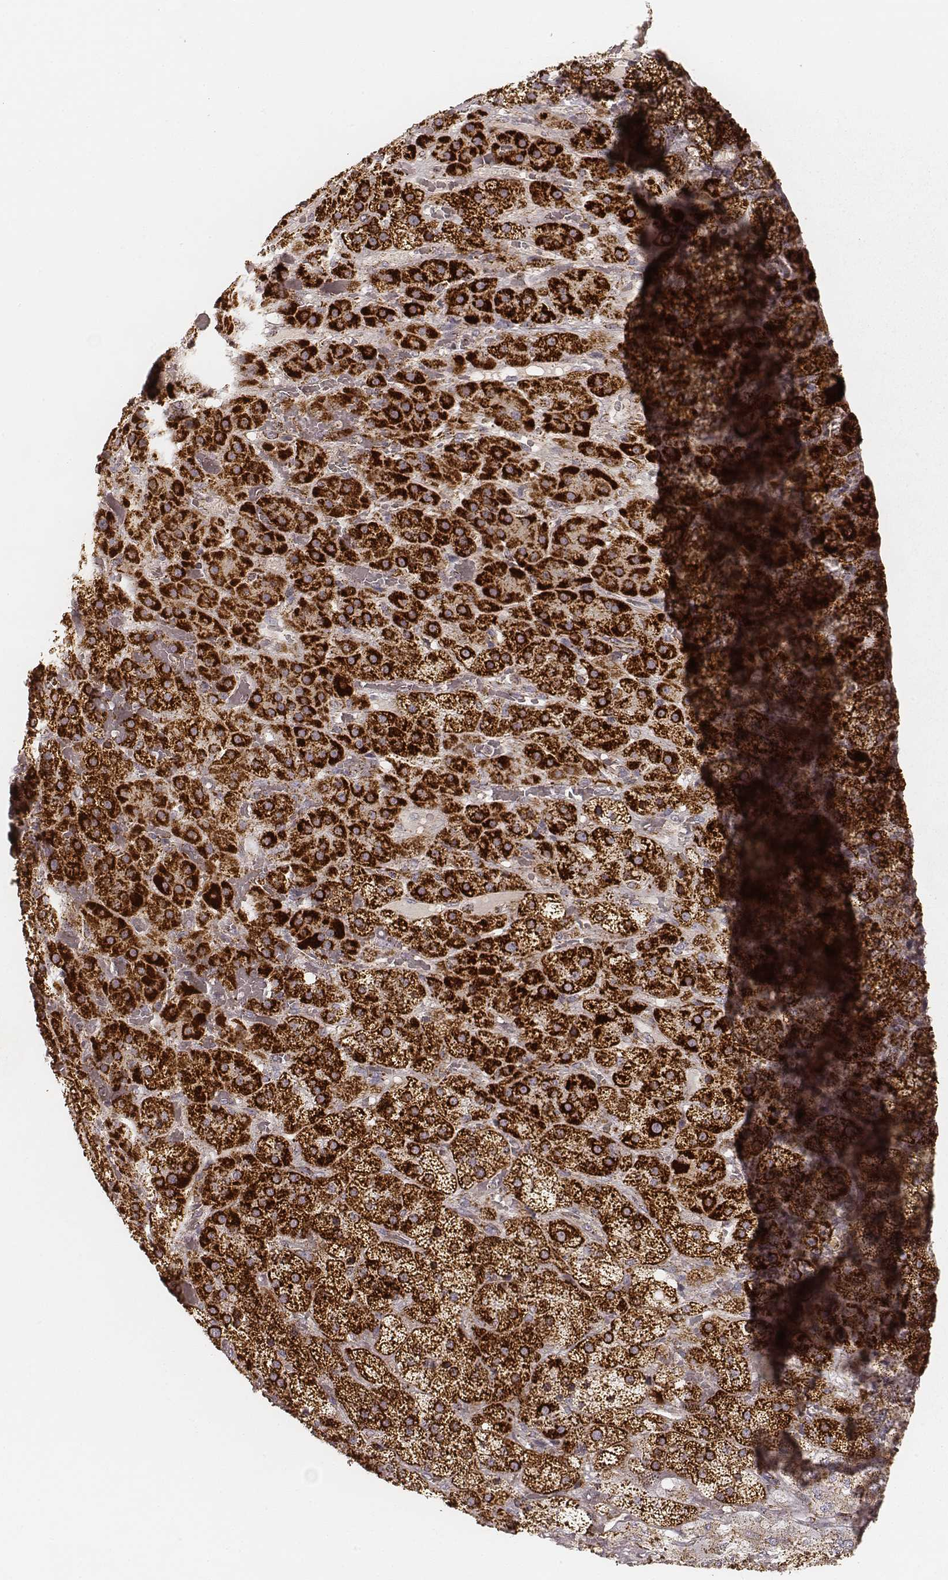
{"staining": {"intensity": "strong", "quantity": ">75%", "location": "cytoplasmic/membranous"}, "tissue": "adrenal gland", "cell_type": "Glandular cells", "image_type": "normal", "snomed": [{"axis": "morphology", "description": "Normal tissue, NOS"}, {"axis": "topography", "description": "Adrenal gland"}], "caption": "Immunohistochemical staining of normal adrenal gland exhibits high levels of strong cytoplasmic/membranous positivity in about >75% of glandular cells.", "gene": "CS", "patient": {"sex": "male", "age": 57}}